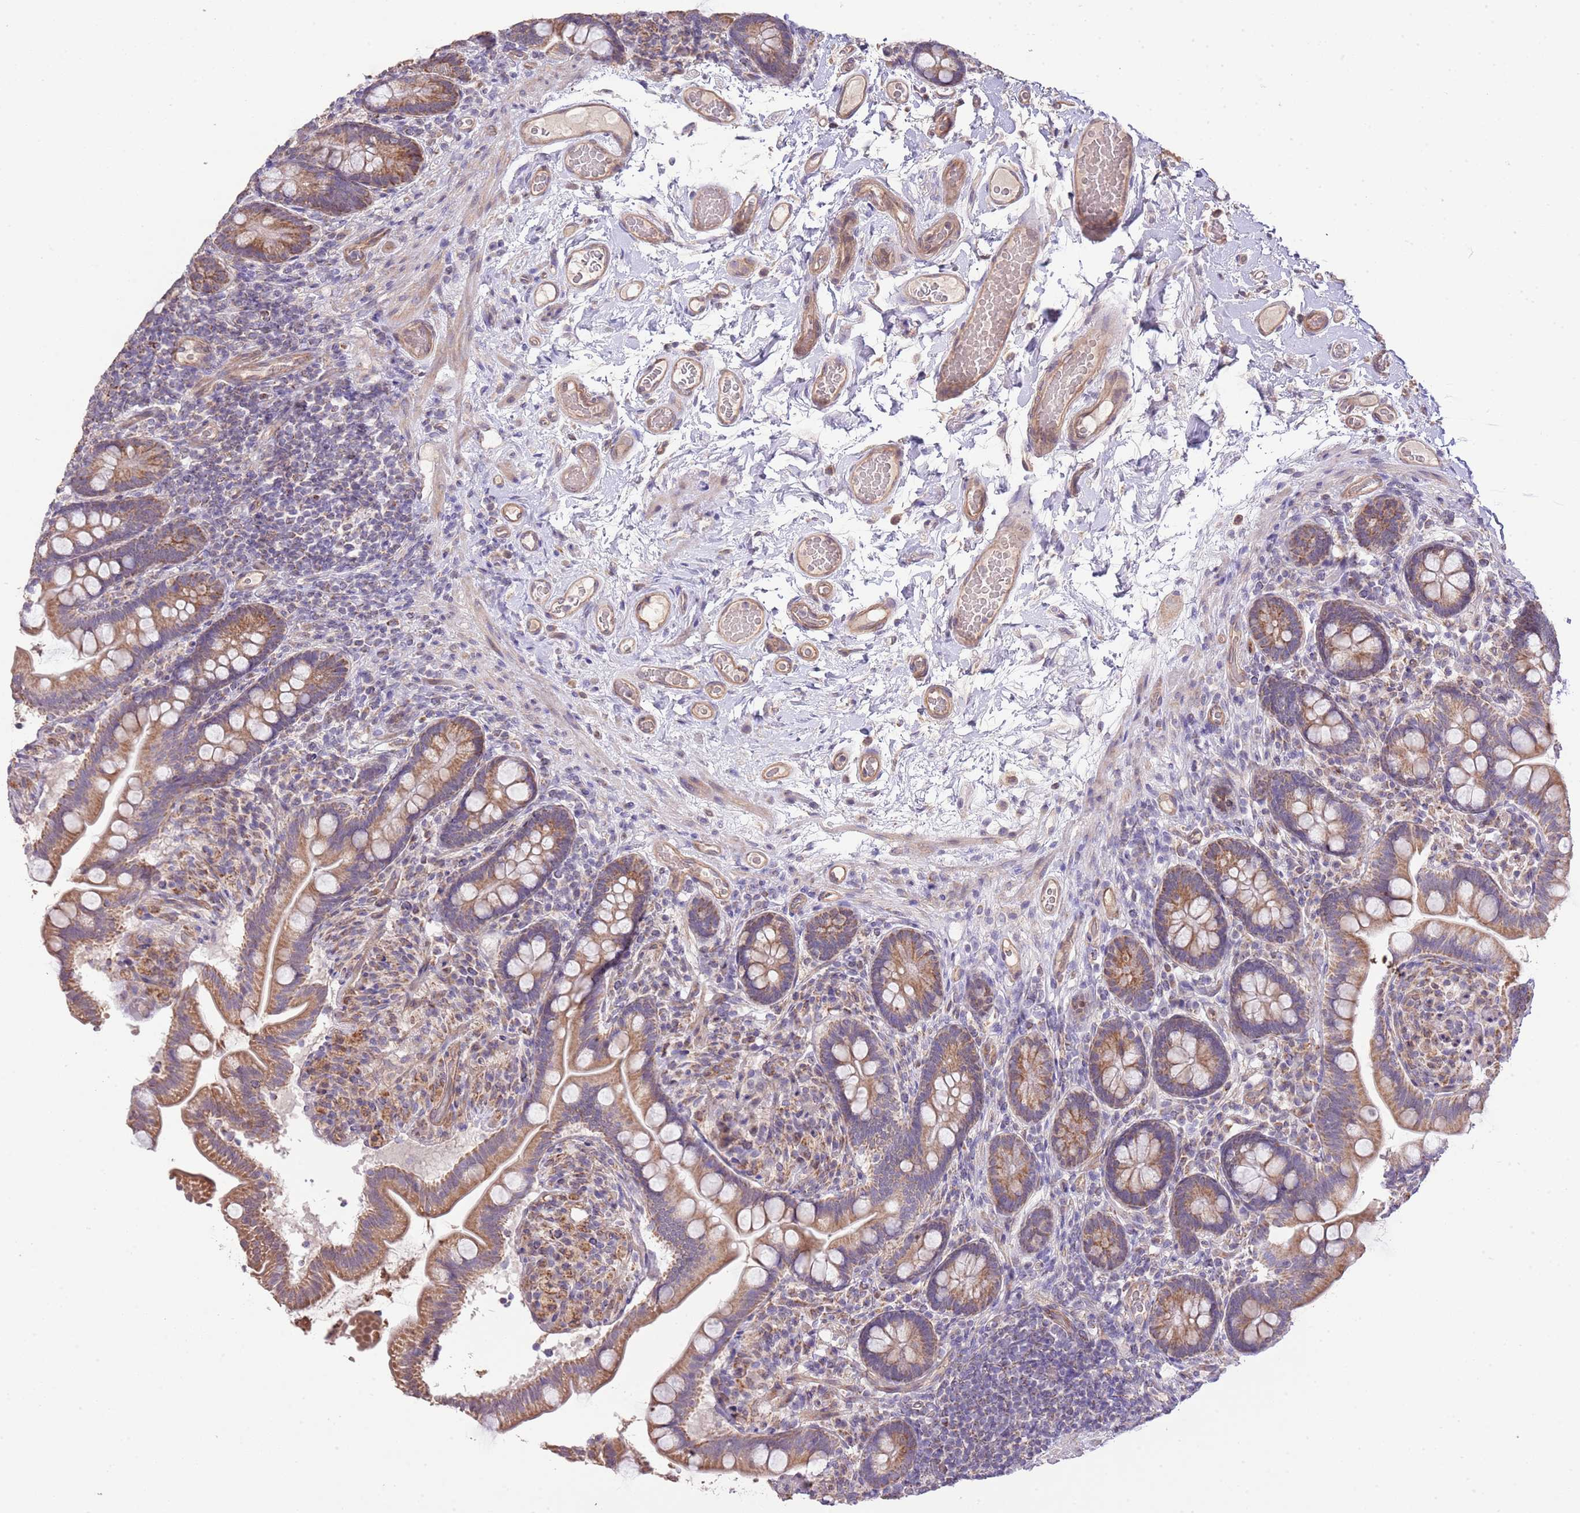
{"staining": {"intensity": "moderate", "quantity": ">75%", "location": "cytoplasmic/membranous"}, "tissue": "small intestine", "cell_type": "Glandular cells", "image_type": "normal", "snomed": [{"axis": "morphology", "description": "Normal tissue, NOS"}, {"axis": "topography", "description": "Small intestine"}], "caption": "High-power microscopy captured an IHC photomicrograph of normal small intestine, revealing moderate cytoplasmic/membranous positivity in about >75% of glandular cells. The staining was performed using DAB (3,3'-diaminobenzidine), with brown indicating positive protein expression. Nuclei are stained blue with hematoxylin.", "gene": "IVD", "patient": {"sex": "female", "age": 64}}